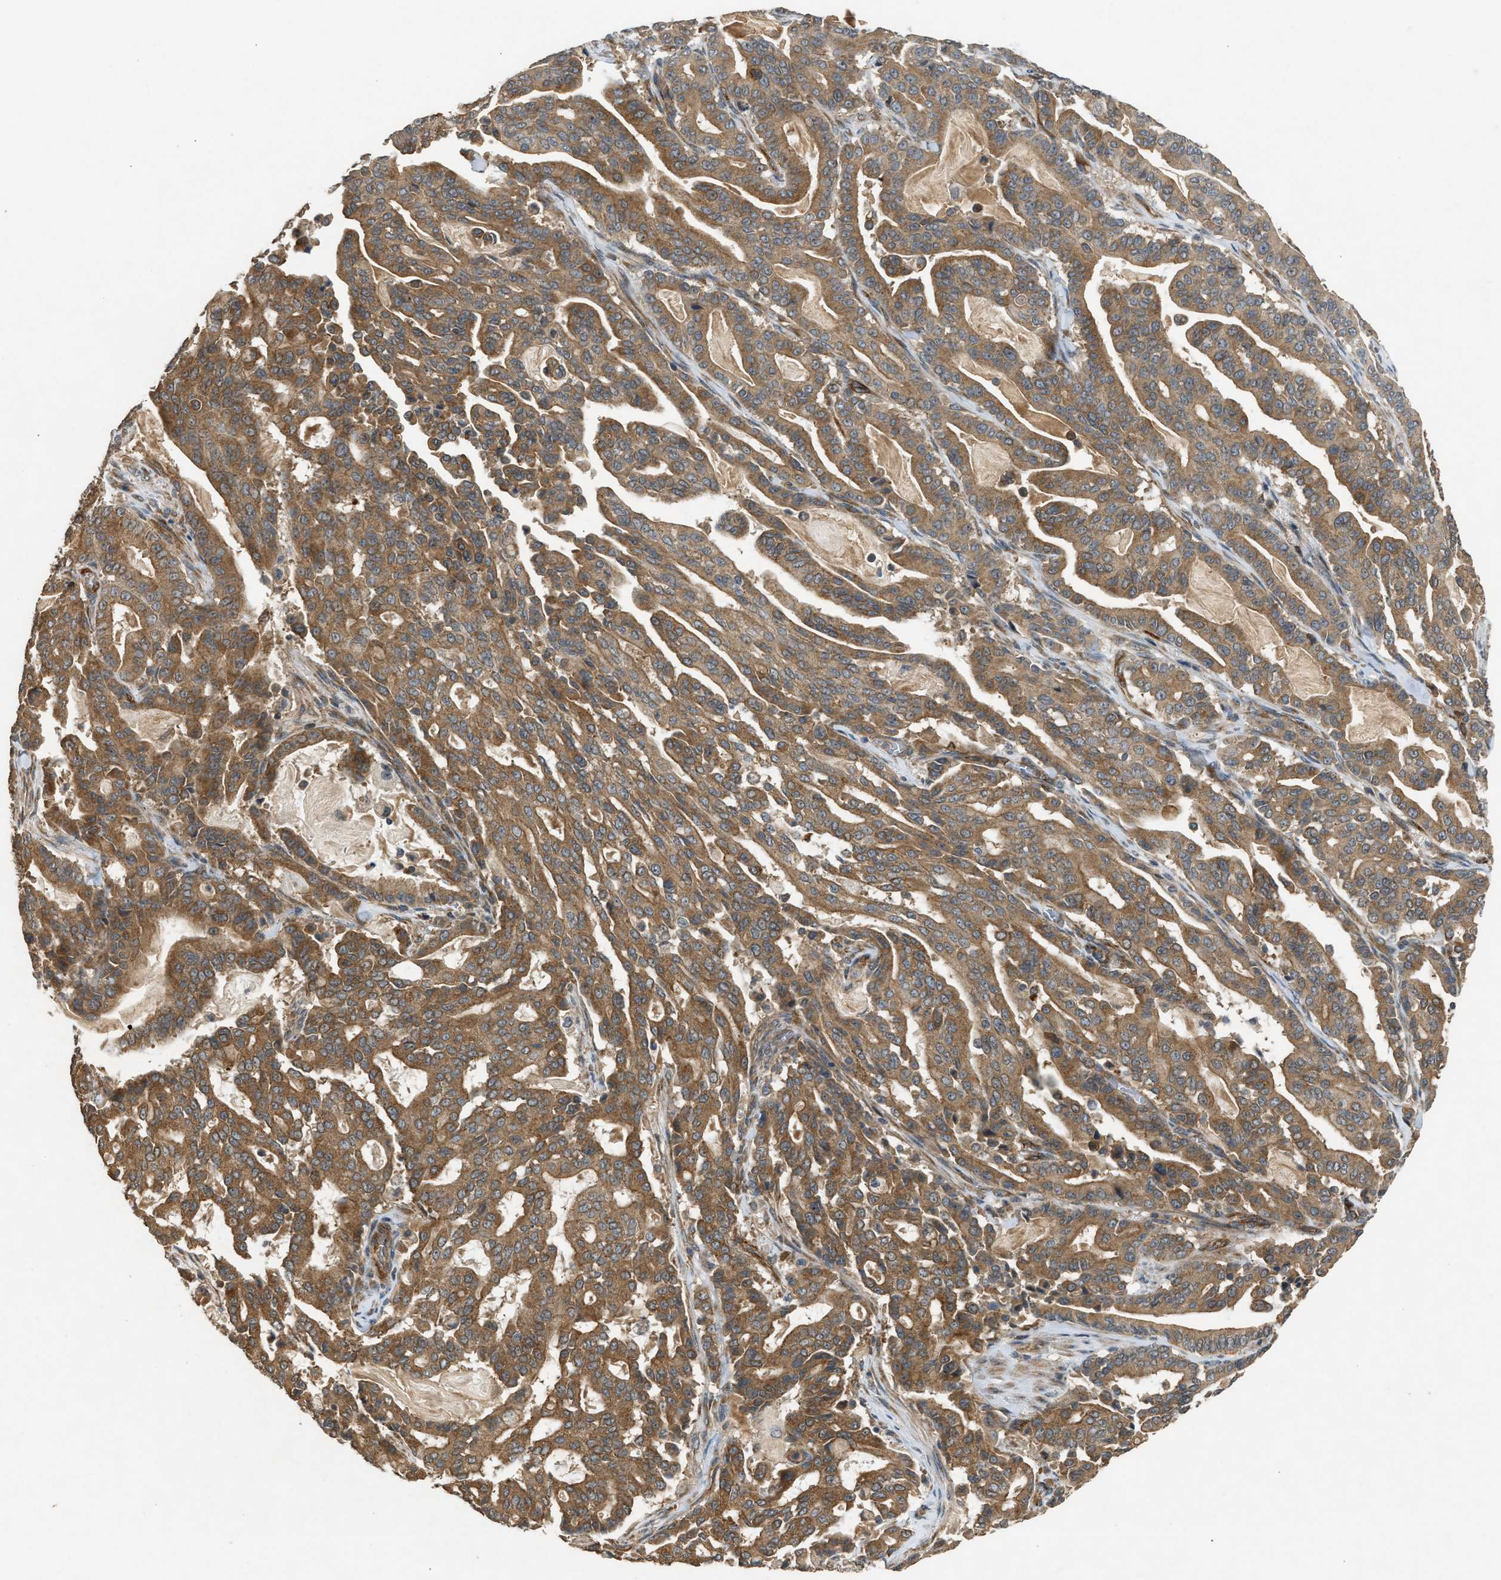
{"staining": {"intensity": "moderate", "quantity": ">75%", "location": "cytoplasmic/membranous"}, "tissue": "pancreatic cancer", "cell_type": "Tumor cells", "image_type": "cancer", "snomed": [{"axis": "morphology", "description": "Adenocarcinoma, NOS"}, {"axis": "topography", "description": "Pancreas"}], "caption": "High-power microscopy captured an IHC photomicrograph of pancreatic cancer, revealing moderate cytoplasmic/membranous staining in about >75% of tumor cells.", "gene": "HIP1R", "patient": {"sex": "male", "age": 63}}